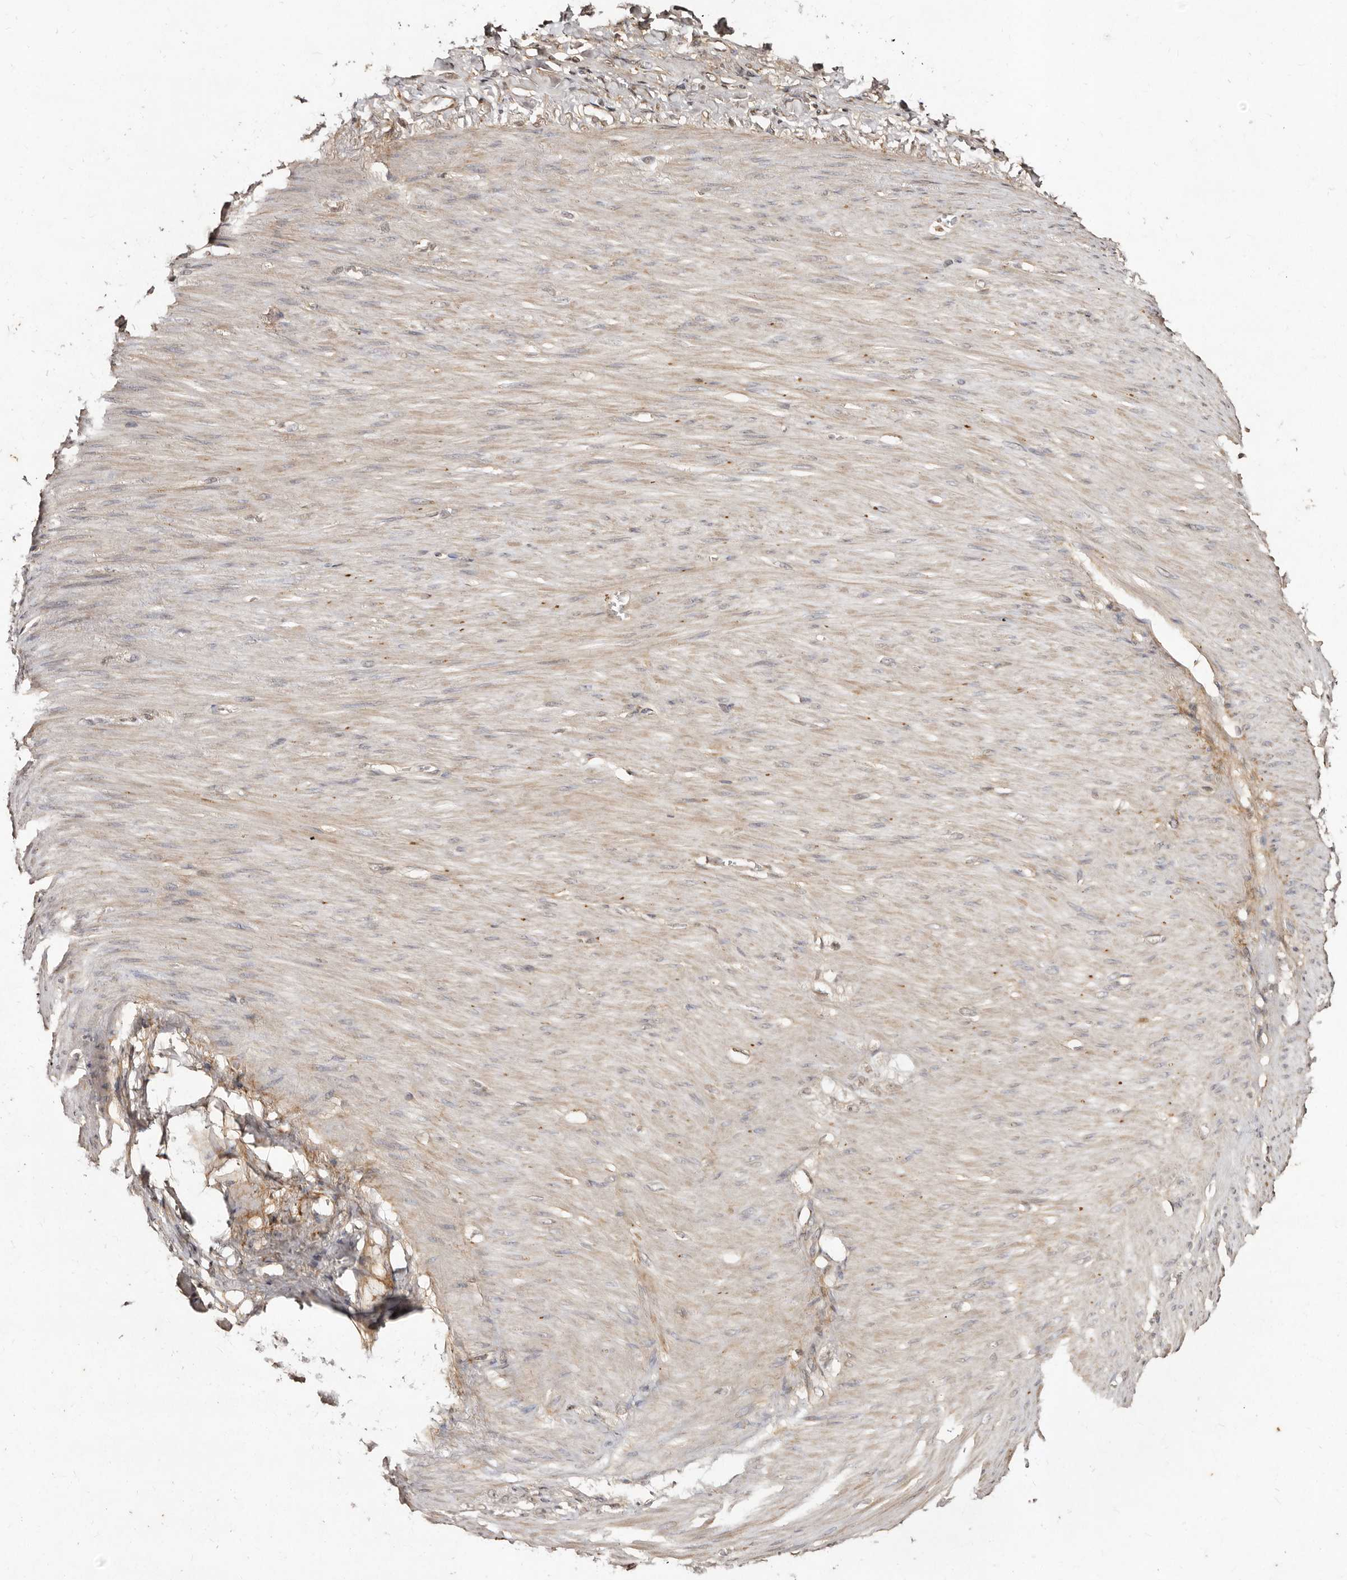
{"staining": {"intensity": "weak", "quantity": "<25%", "location": "cytoplasmic/membranous"}, "tissue": "stomach cancer", "cell_type": "Tumor cells", "image_type": "cancer", "snomed": [{"axis": "morphology", "description": "Normal tissue, NOS"}, {"axis": "morphology", "description": "Adenocarcinoma, NOS"}, {"axis": "topography", "description": "Stomach"}], "caption": "Tumor cells are negative for brown protein staining in adenocarcinoma (stomach). (Brightfield microscopy of DAB immunohistochemistry (IHC) at high magnification).", "gene": "LCORL", "patient": {"sex": "male", "age": 82}}